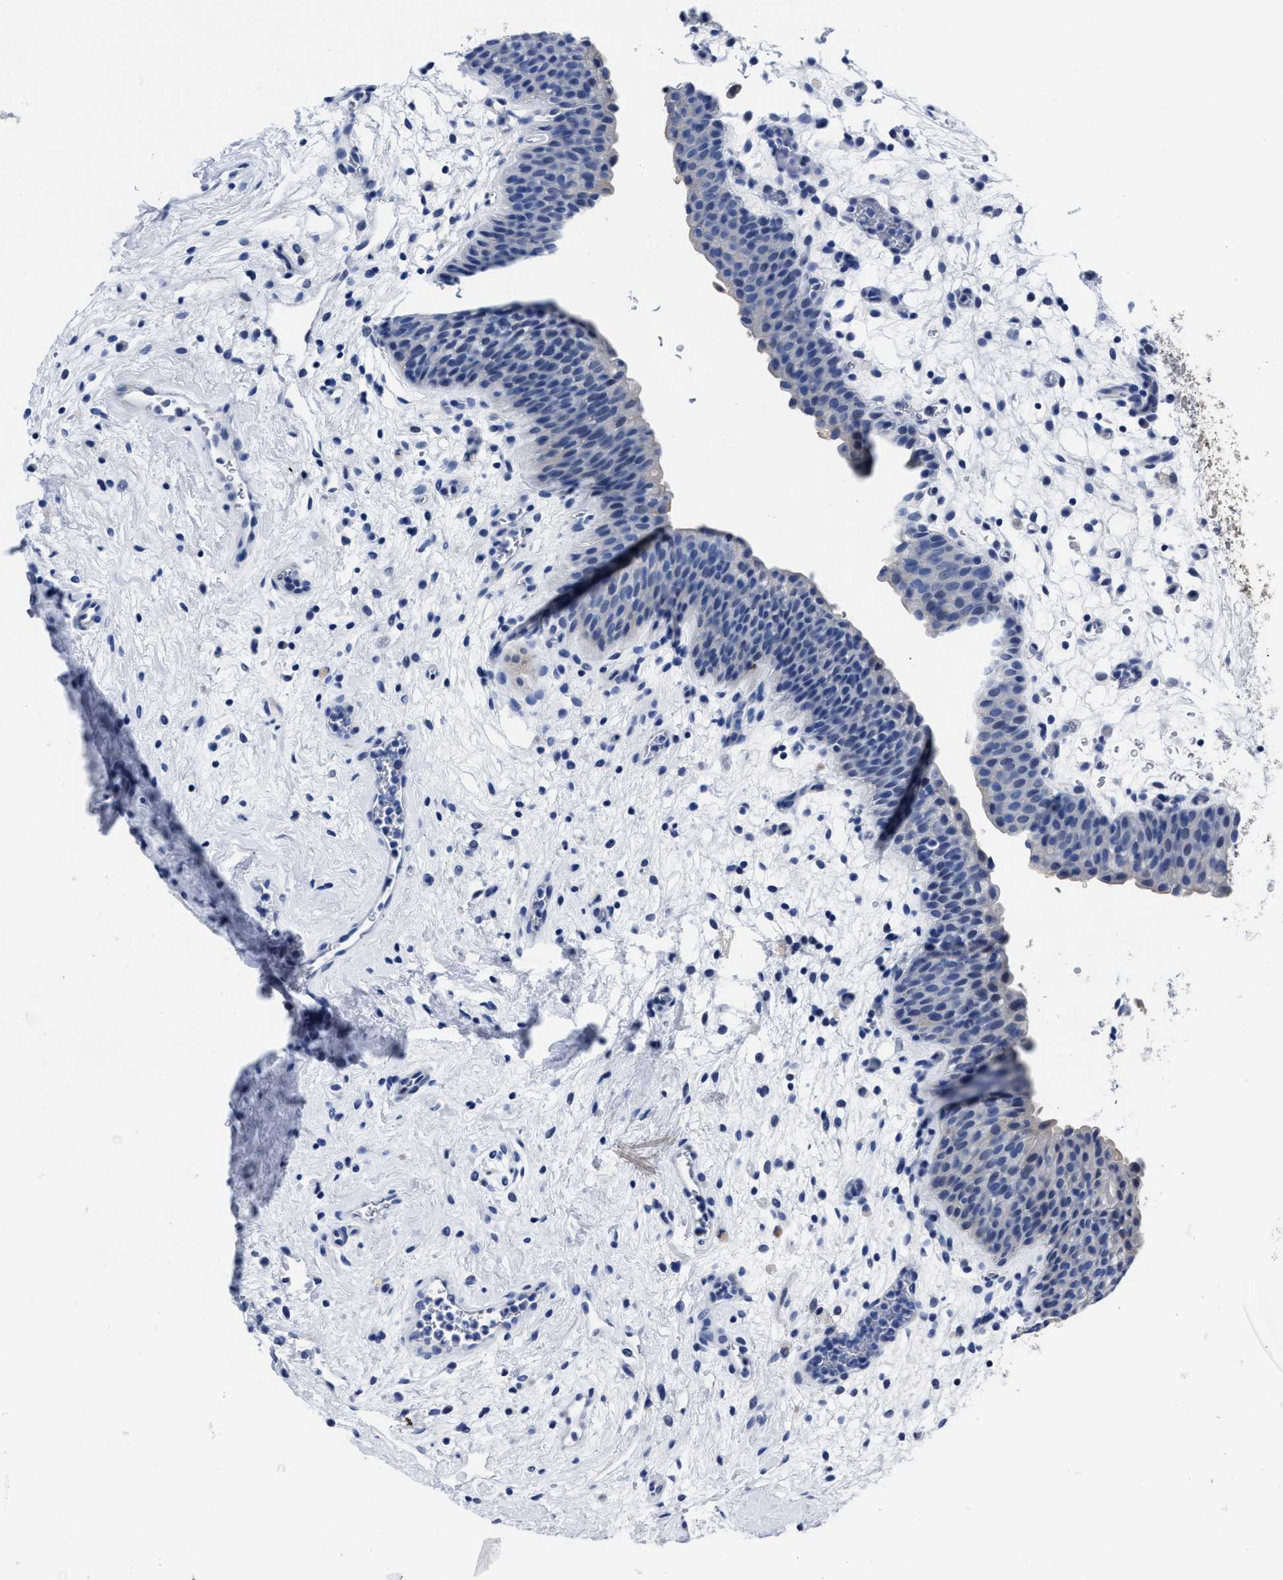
{"staining": {"intensity": "negative", "quantity": "none", "location": "none"}, "tissue": "urinary bladder", "cell_type": "Urothelial cells", "image_type": "normal", "snomed": [{"axis": "morphology", "description": "Normal tissue, NOS"}, {"axis": "topography", "description": "Urinary bladder"}], "caption": "Immunohistochemistry (IHC) histopathology image of benign urinary bladder: urinary bladder stained with DAB (3,3'-diaminobenzidine) exhibits no significant protein expression in urothelial cells. (DAB immunohistochemistry (IHC) with hematoxylin counter stain).", "gene": "MOV10L1", "patient": {"sex": "male", "age": 37}}